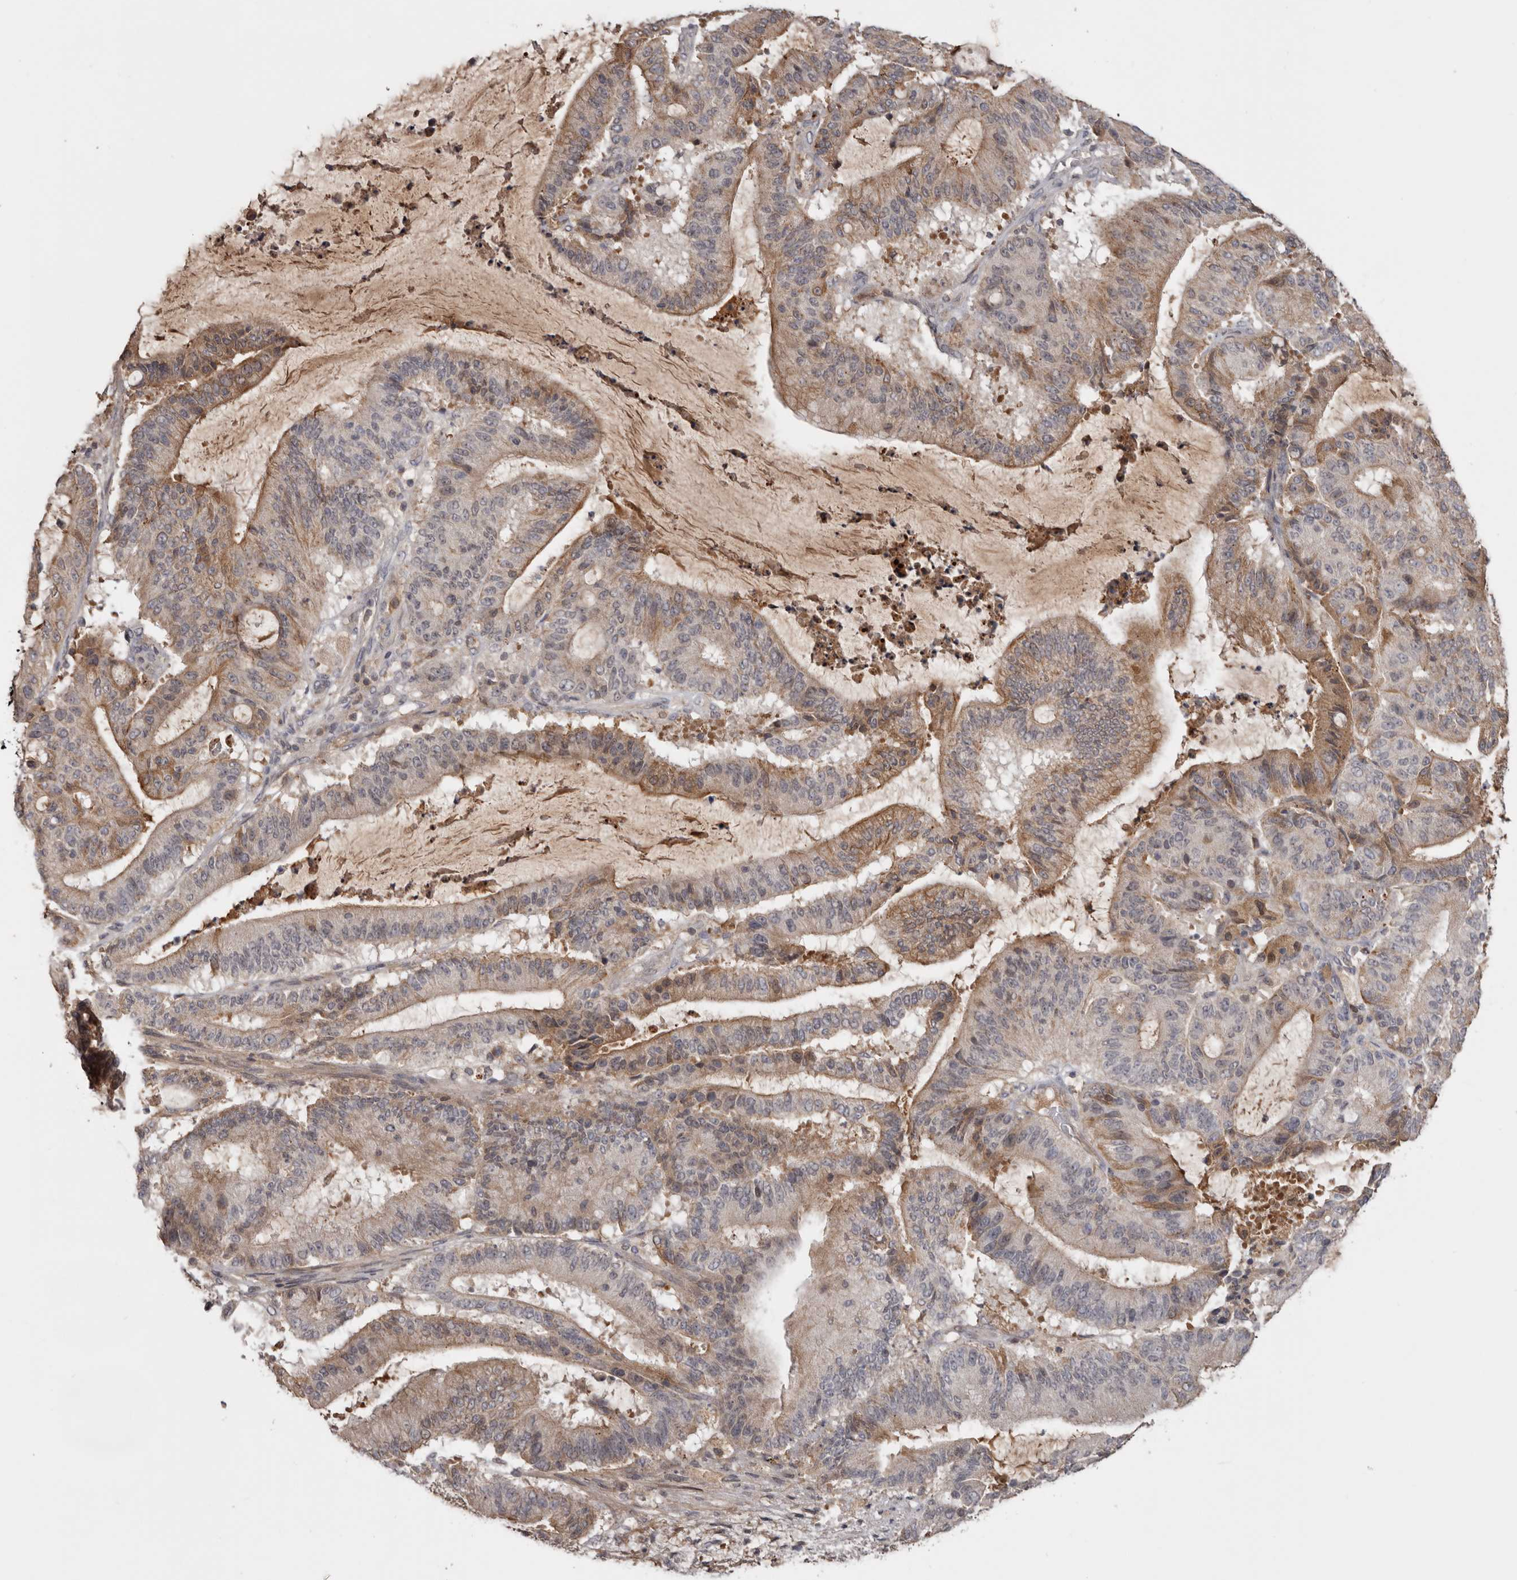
{"staining": {"intensity": "weak", "quantity": "25%-75%", "location": "cytoplasmic/membranous"}, "tissue": "liver cancer", "cell_type": "Tumor cells", "image_type": "cancer", "snomed": [{"axis": "morphology", "description": "Normal tissue, NOS"}, {"axis": "morphology", "description": "Cholangiocarcinoma"}, {"axis": "topography", "description": "Liver"}, {"axis": "topography", "description": "Peripheral nerve tissue"}], "caption": "Cholangiocarcinoma (liver) stained with IHC reveals weak cytoplasmic/membranous positivity in about 25%-75% of tumor cells. The staining was performed using DAB, with brown indicating positive protein expression. Nuclei are stained blue with hematoxylin.", "gene": "NMUR1", "patient": {"sex": "female", "age": 73}}